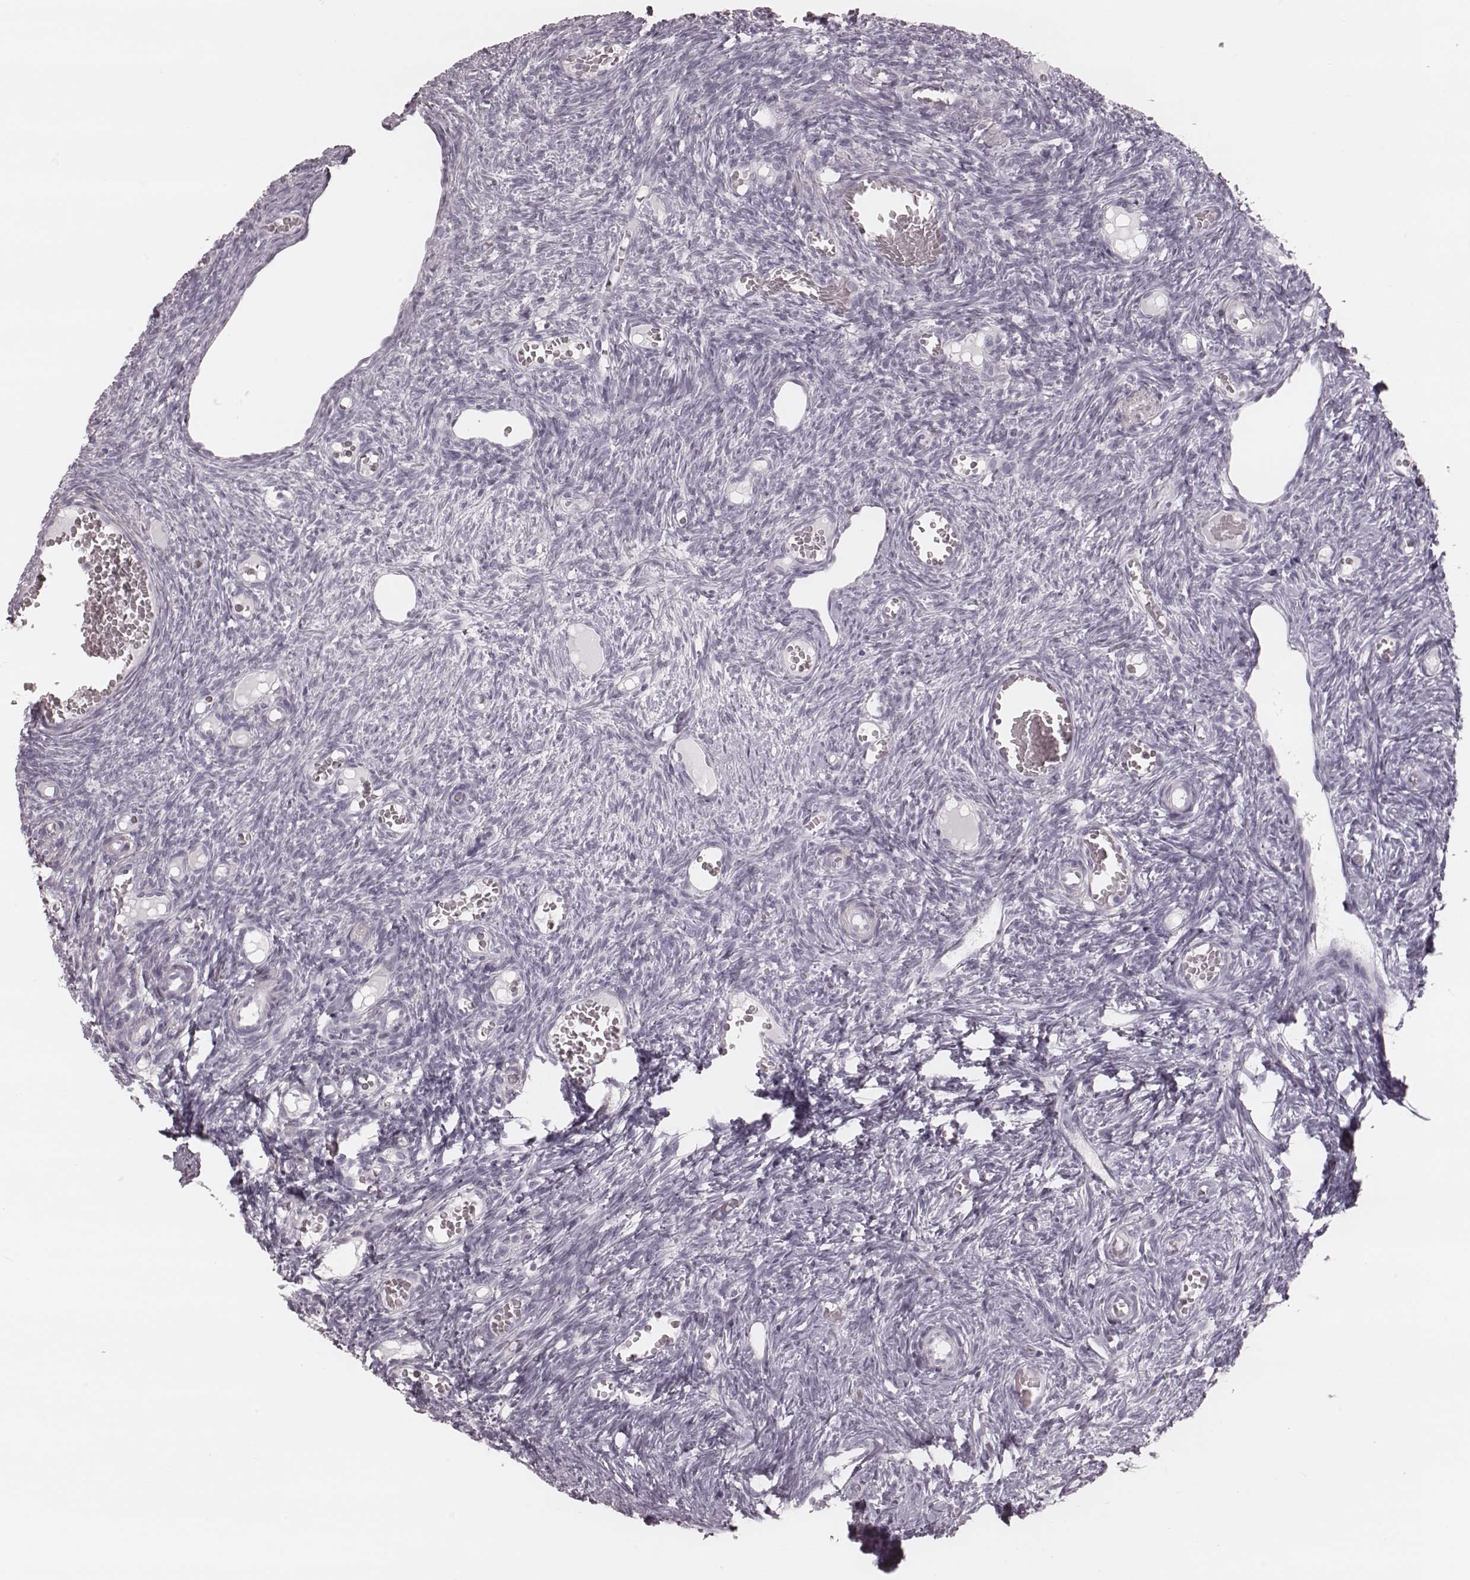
{"staining": {"intensity": "negative", "quantity": "none", "location": "none"}, "tissue": "ovary", "cell_type": "Ovarian stroma cells", "image_type": "normal", "snomed": [{"axis": "morphology", "description": "Normal tissue, NOS"}, {"axis": "topography", "description": "Ovary"}], "caption": "IHC image of normal ovary: human ovary stained with DAB reveals no significant protein staining in ovarian stroma cells. (DAB (3,3'-diaminobenzidine) IHC visualized using brightfield microscopy, high magnification).", "gene": "KRT74", "patient": {"sex": "female", "age": 39}}